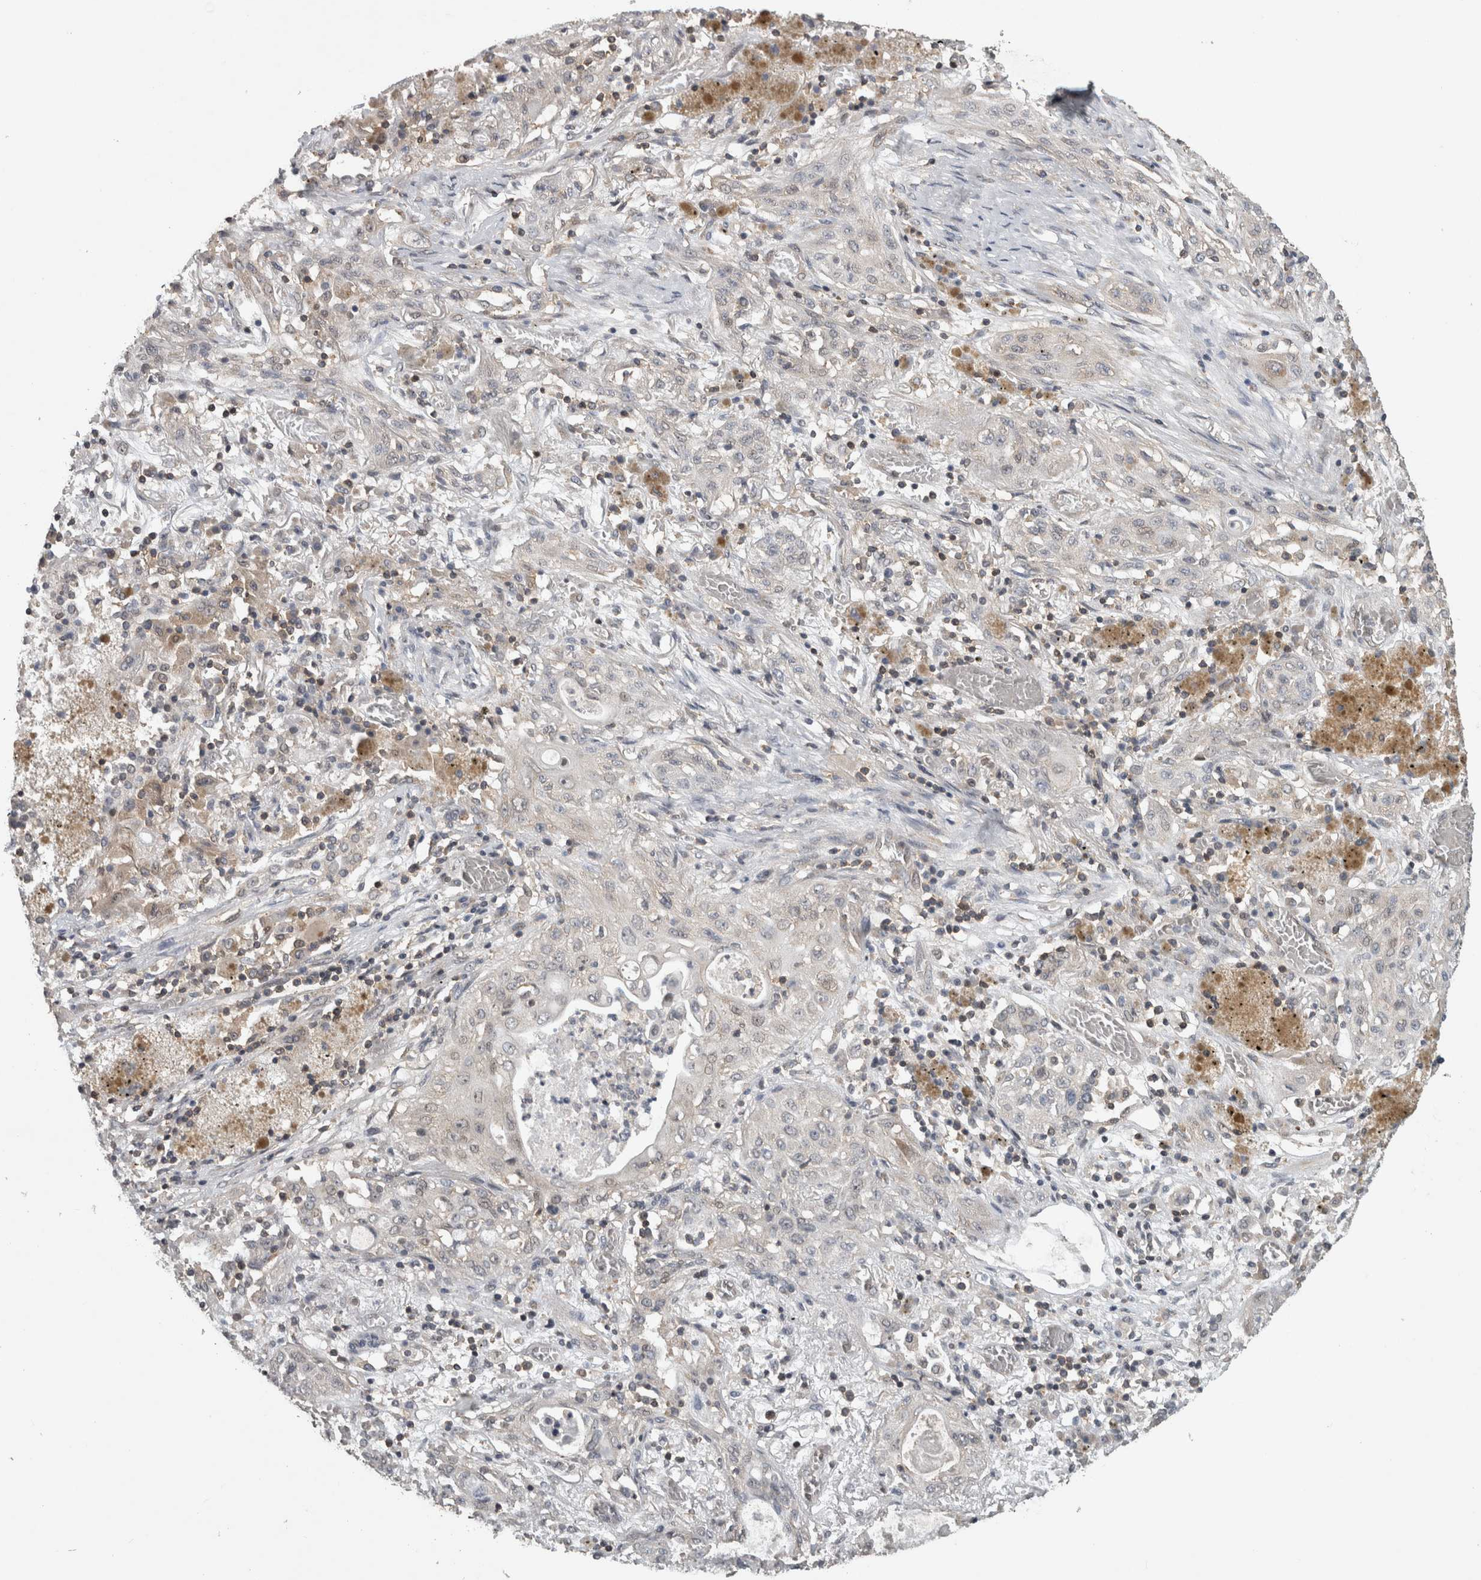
{"staining": {"intensity": "negative", "quantity": "none", "location": "none"}, "tissue": "lung cancer", "cell_type": "Tumor cells", "image_type": "cancer", "snomed": [{"axis": "morphology", "description": "Squamous cell carcinoma, NOS"}, {"axis": "topography", "description": "Lung"}], "caption": "IHC of lung cancer (squamous cell carcinoma) demonstrates no positivity in tumor cells.", "gene": "ATXN2", "patient": {"sex": "female", "age": 47}}